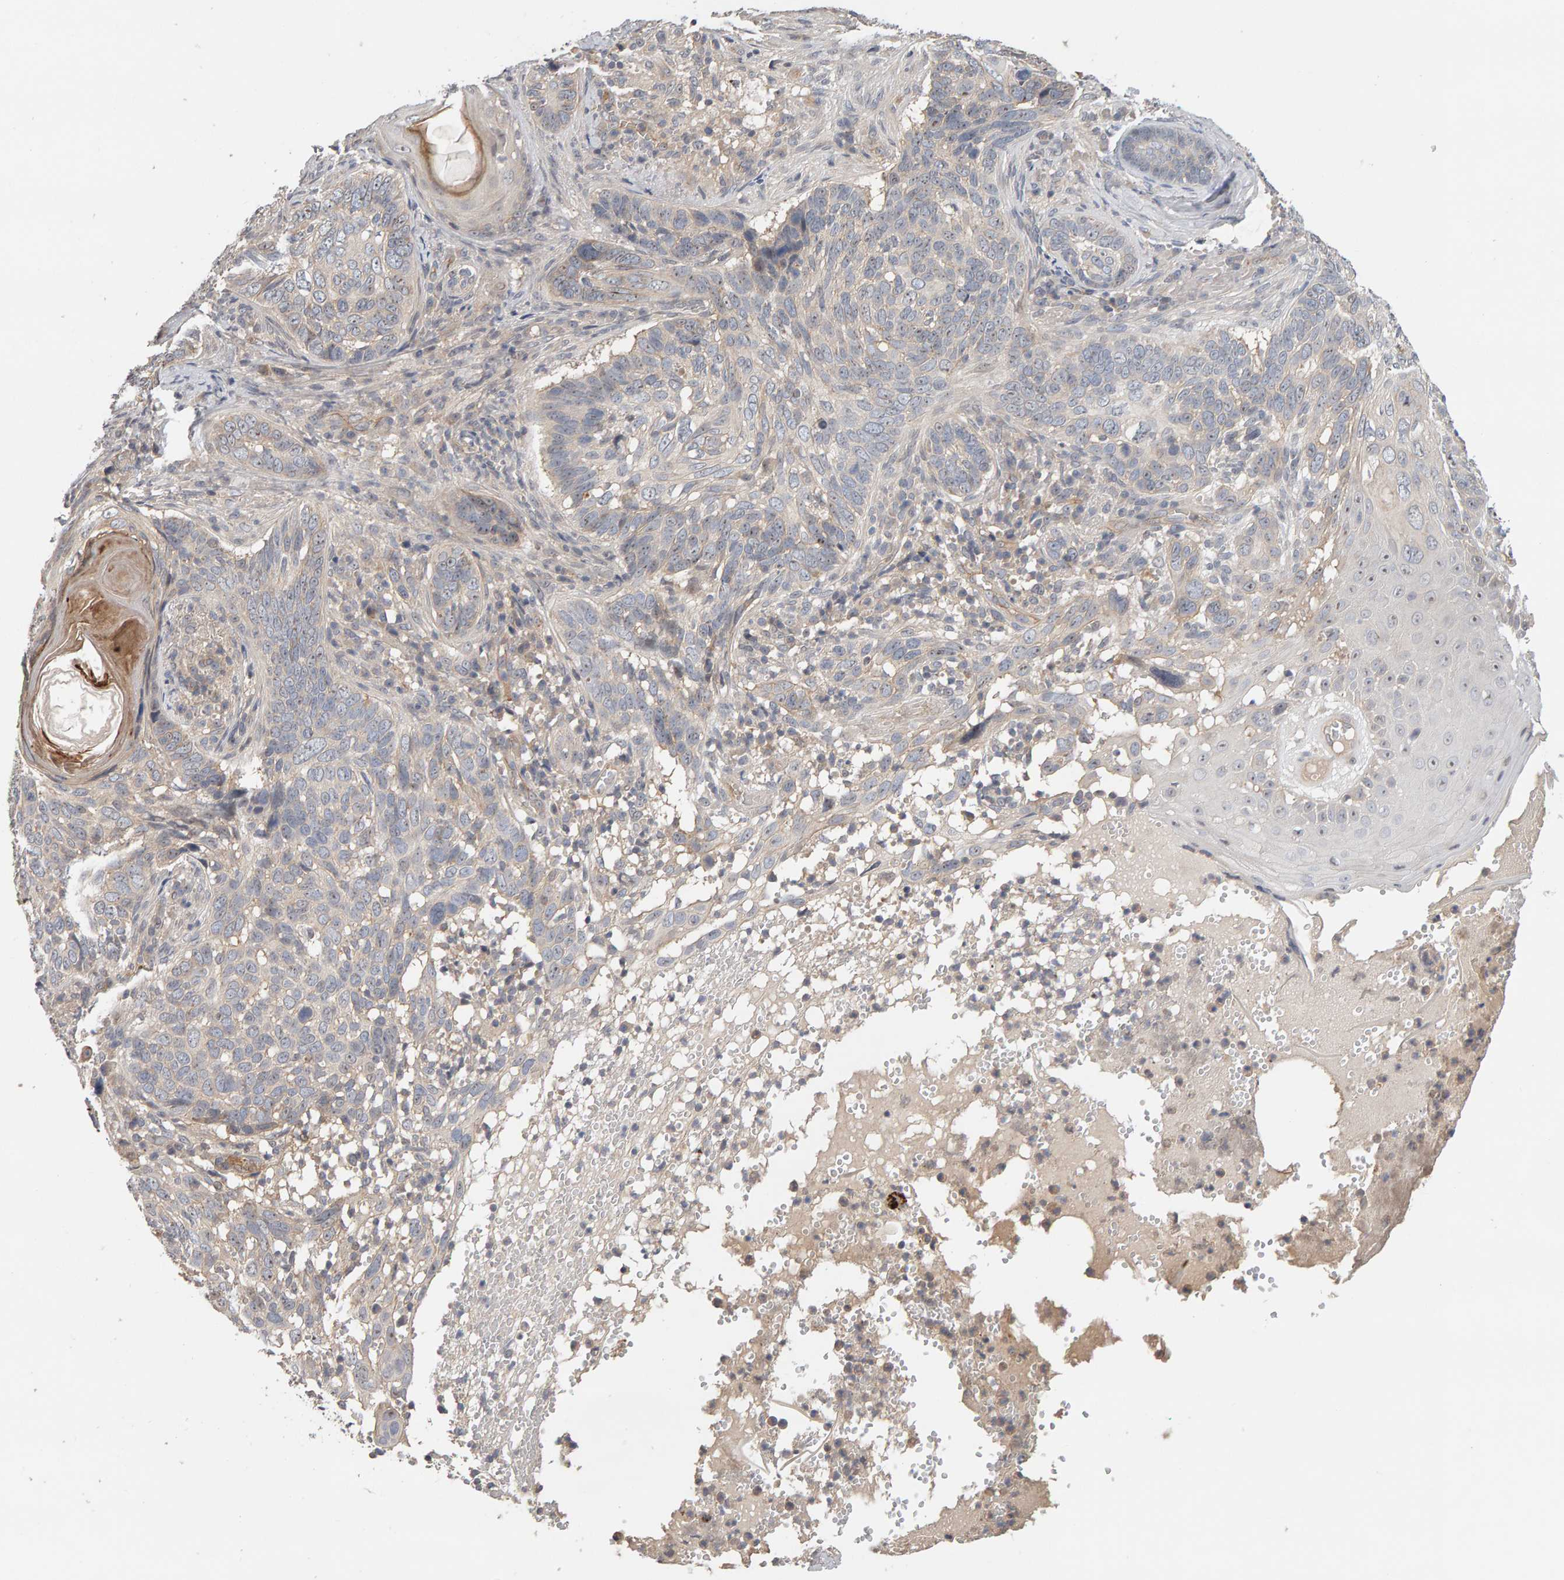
{"staining": {"intensity": "weak", "quantity": "<25%", "location": "cytoplasmic/membranous,nuclear"}, "tissue": "skin cancer", "cell_type": "Tumor cells", "image_type": "cancer", "snomed": [{"axis": "morphology", "description": "Basal cell carcinoma"}, {"axis": "topography", "description": "Skin"}], "caption": "Immunohistochemistry of human basal cell carcinoma (skin) displays no expression in tumor cells.", "gene": "PPP1R16A", "patient": {"sex": "female", "age": 89}}